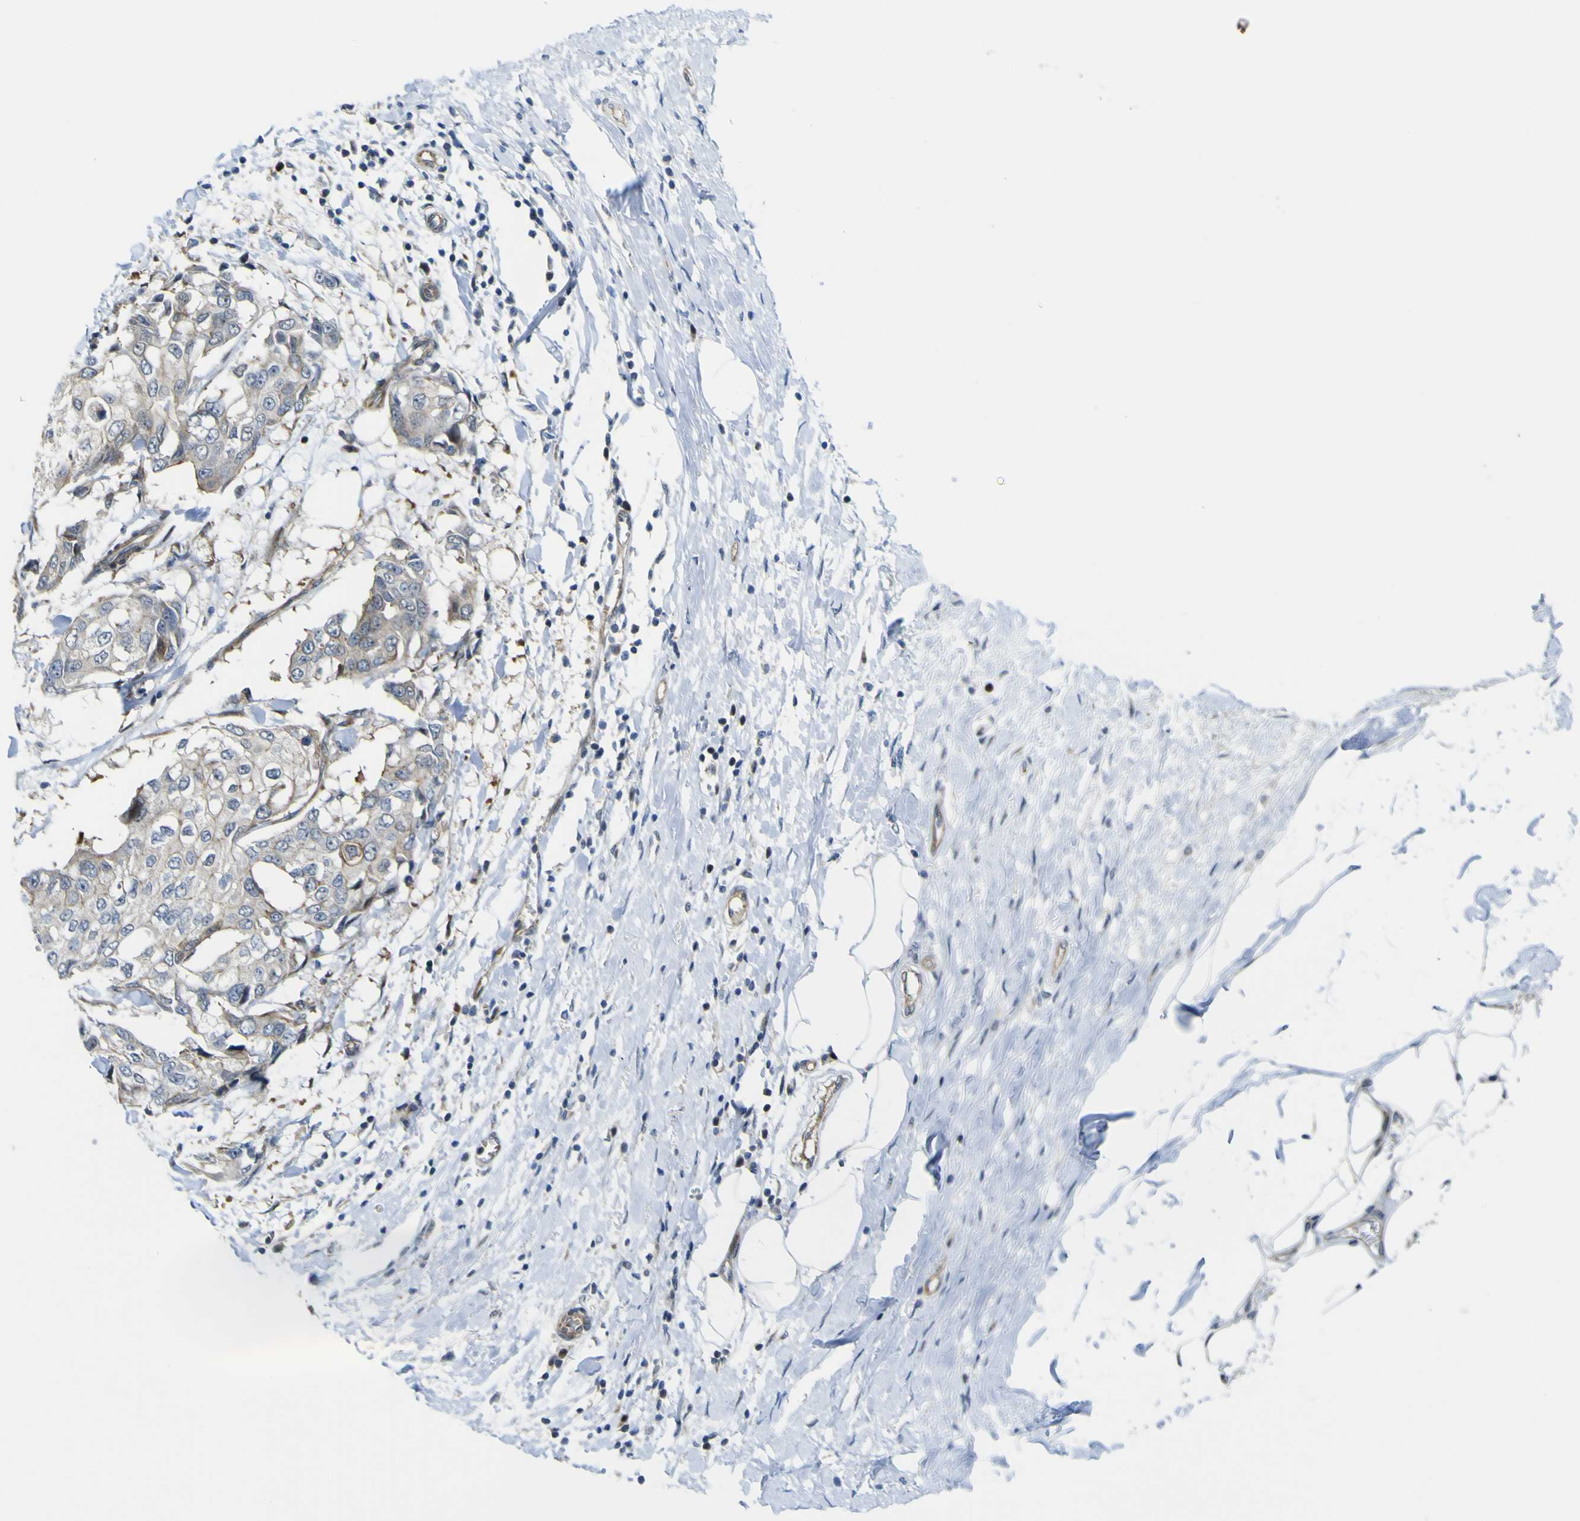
{"staining": {"intensity": "weak", "quantity": "25%-75%", "location": "cytoplasmic/membranous"}, "tissue": "breast cancer", "cell_type": "Tumor cells", "image_type": "cancer", "snomed": [{"axis": "morphology", "description": "Duct carcinoma"}, {"axis": "topography", "description": "Breast"}], "caption": "Immunohistochemical staining of human breast cancer exhibits low levels of weak cytoplasmic/membranous protein staining in approximately 25%-75% of tumor cells.", "gene": "KDM7A", "patient": {"sex": "female", "age": 27}}